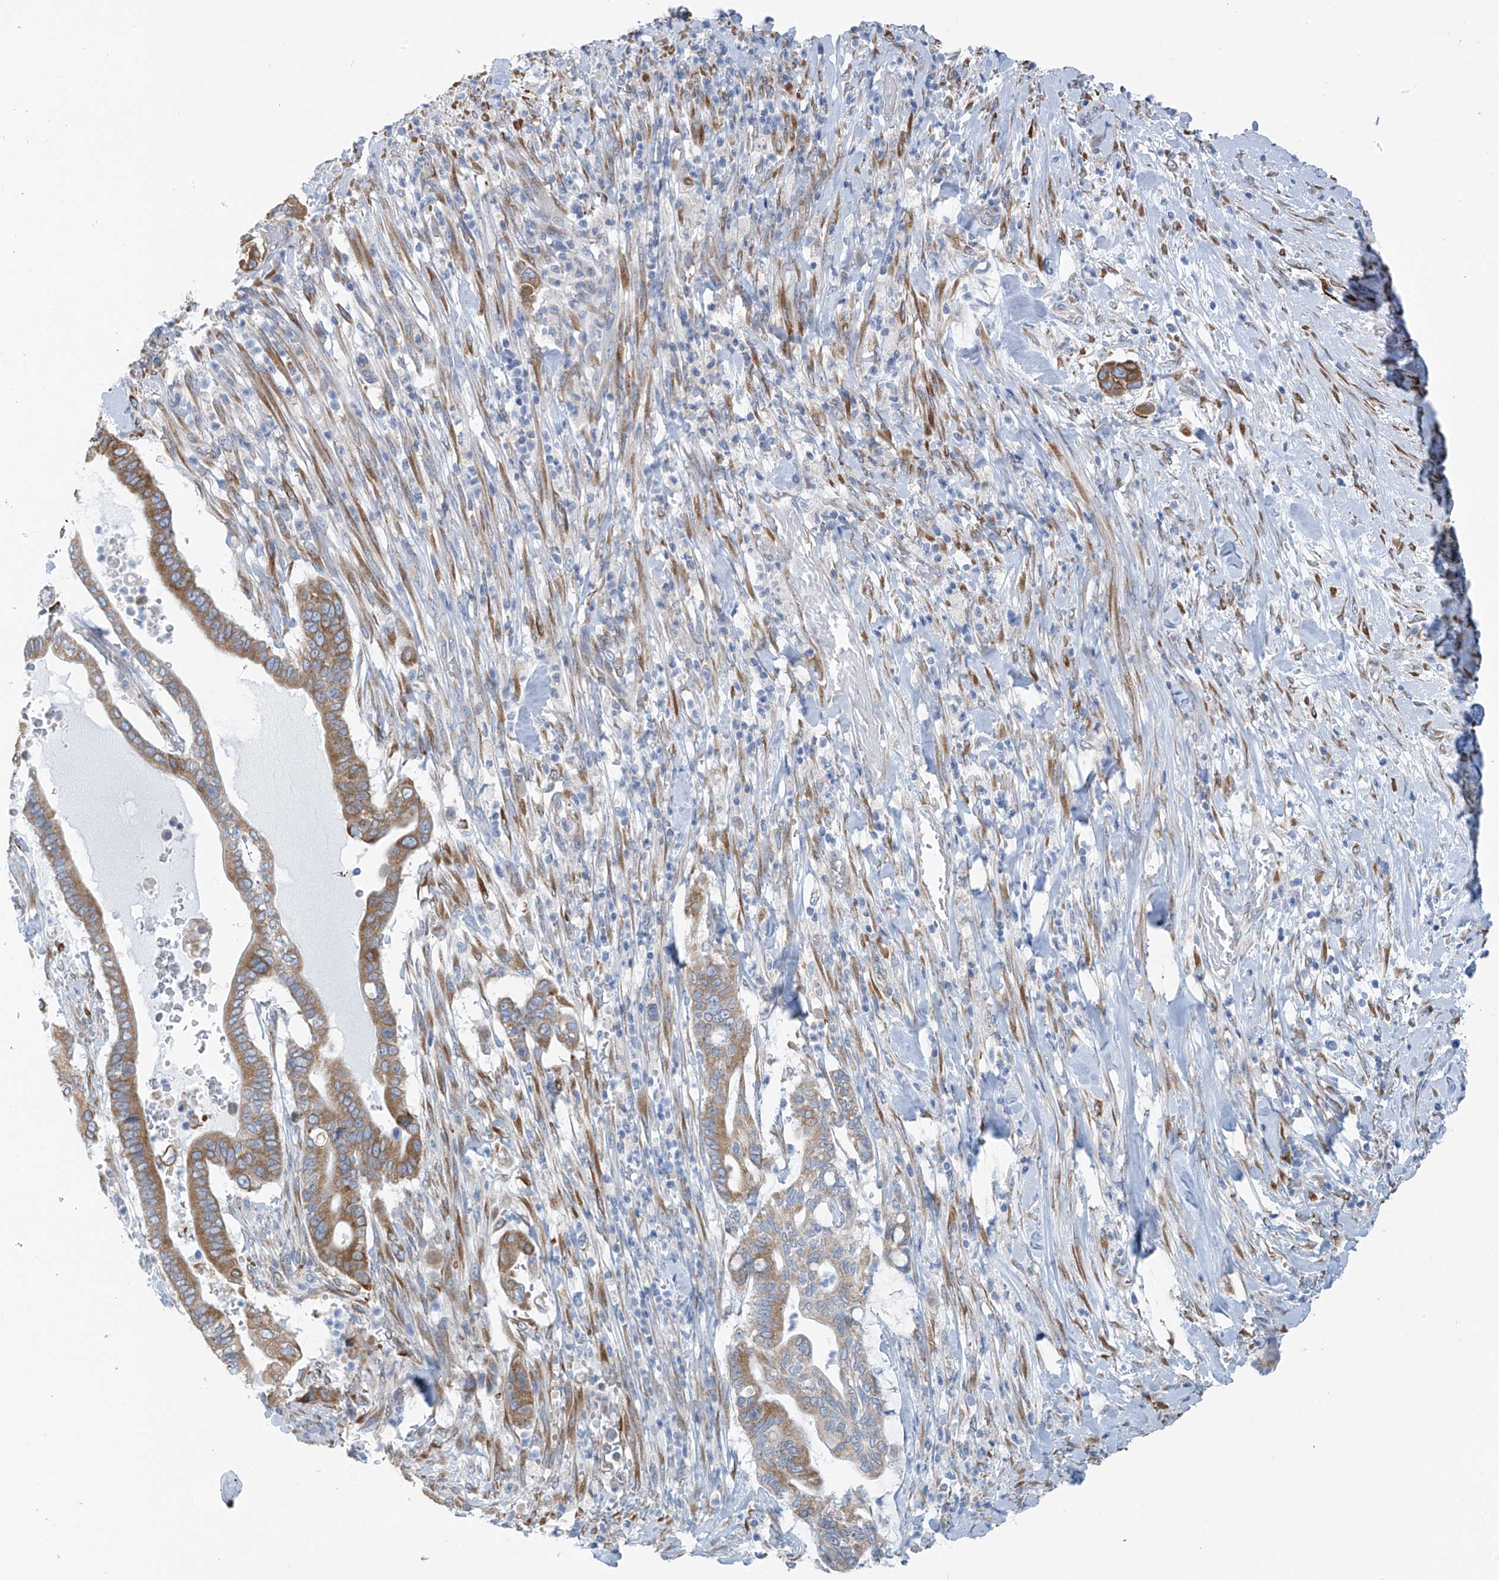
{"staining": {"intensity": "moderate", "quantity": ">75%", "location": "cytoplasmic/membranous"}, "tissue": "pancreatic cancer", "cell_type": "Tumor cells", "image_type": "cancer", "snomed": [{"axis": "morphology", "description": "Adenocarcinoma, NOS"}, {"axis": "topography", "description": "Pancreas"}], "caption": "Pancreatic cancer stained with immunohistochemistry shows moderate cytoplasmic/membranous expression in about >75% of tumor cells.", "gene": "RCN2", "patient": {"sex": "male", "age": 68}}